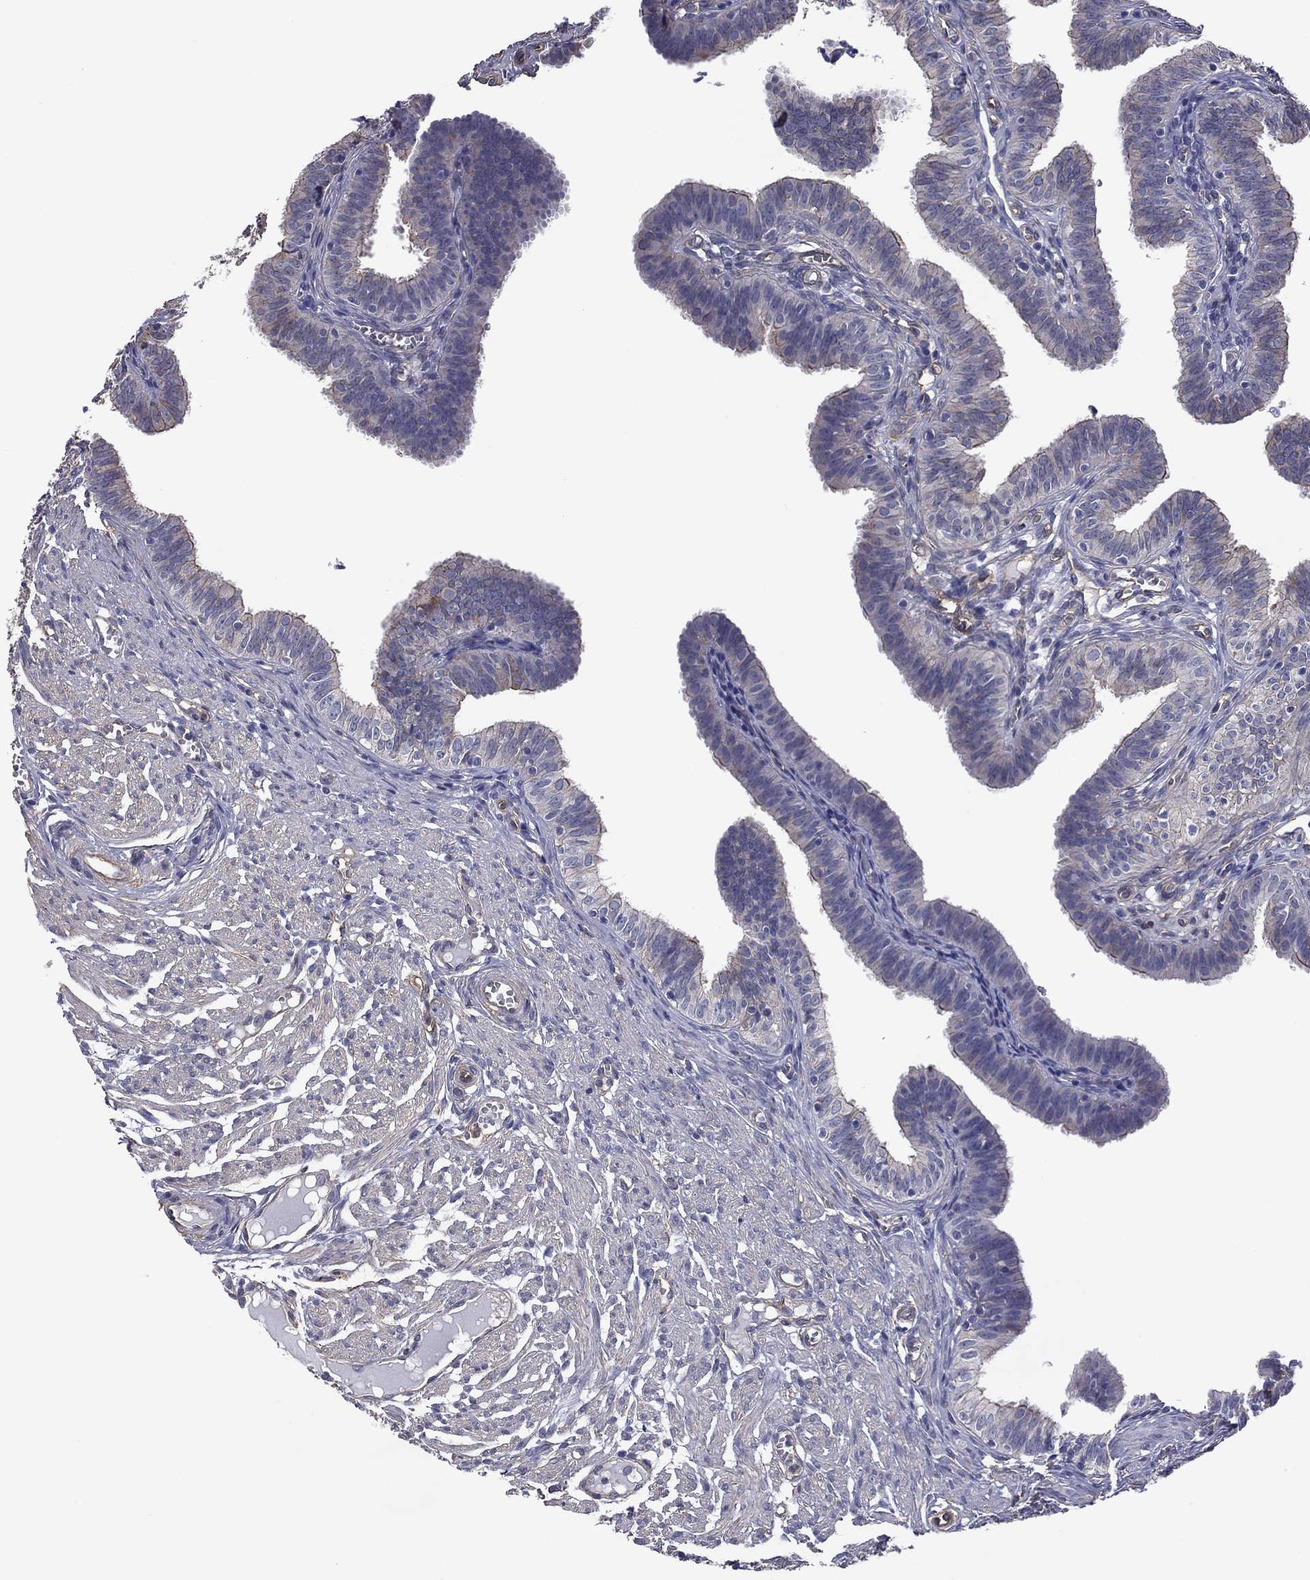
{"staining": {"intensity": "moderate", "quantity": "<25%", "location": "cytoplasmic/membranous"}, "tissue": "fallopian tube", "cell_type": "Glandular cells", "image_type": "normal", "snomed": [{"axis": "morphology", "description": "Normal tissue, NOS"}, {"axis": "topography", "description": "Fallopian tube"}], "caption": "Moderate cytoplasmic/membranous positivity is seen in approximately <25% of glandular cells in unremarkable fallopian tube.", "gene": "TCHH", "patient": {"sex": "female", "age": 25}}